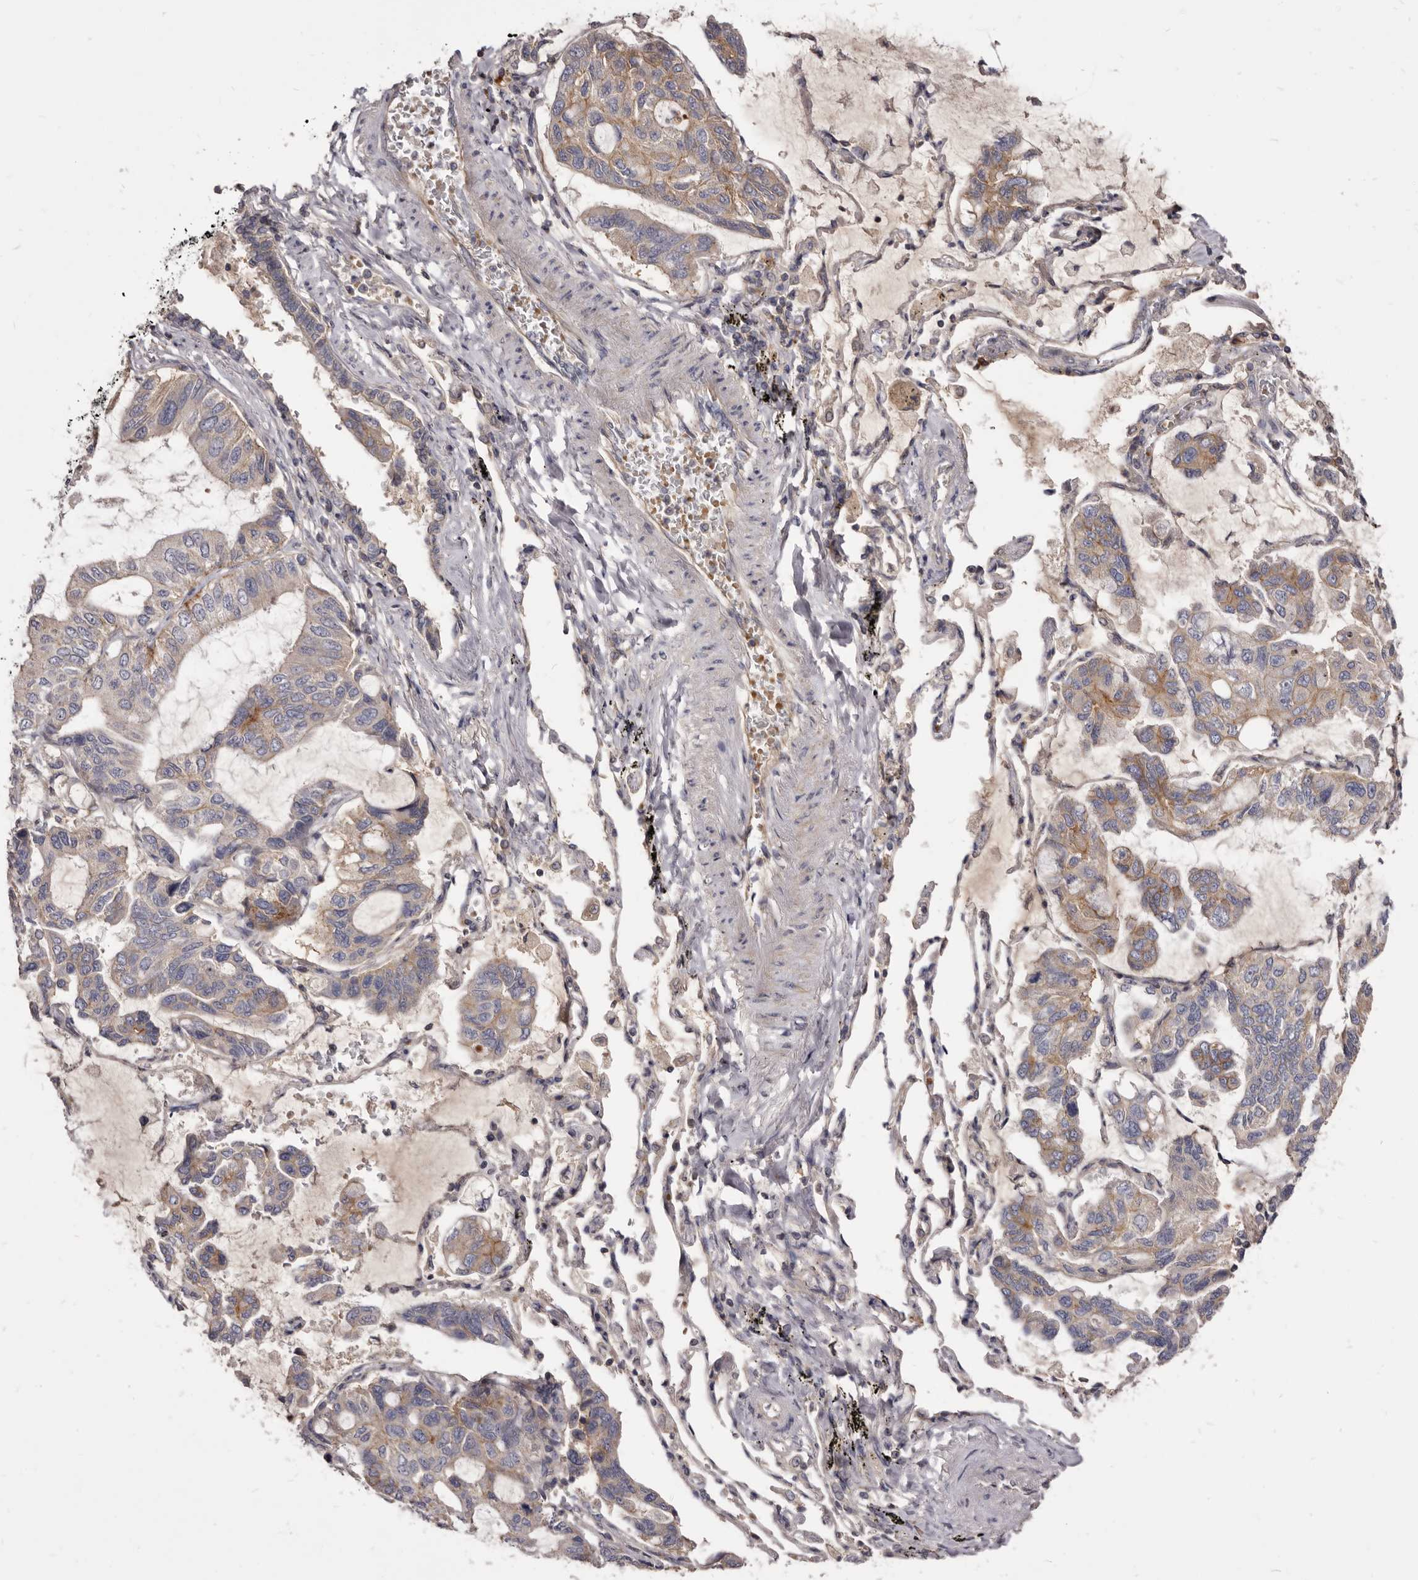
{"staining": {"intensity": "moderate", "quantity": "<25%", "location": "cytoplasmic/membranous"}, "tissue": "lung cancer", "cell_type": "Tumor cells", "image_type": "cancer", "snomed": [{"axis": "morphology", "description": "Adenocarcinoma, NOS"}, {"axis": "topography", "description": "Lung"}], "caption": "Protein positivity by immunohistochemistry exhibits moderate cytoplasmic/membranous staining in about <25% of tumor cells in lung cancer (adenocarcinoma). The staining was performed using DAB (3,3'-diaminobenzidine), with brown indicating positive protein expression. Nuclei are stained blue with hematoxylin.", "gene": "FAS", "patient": {"sex": "male", "age": 64}}